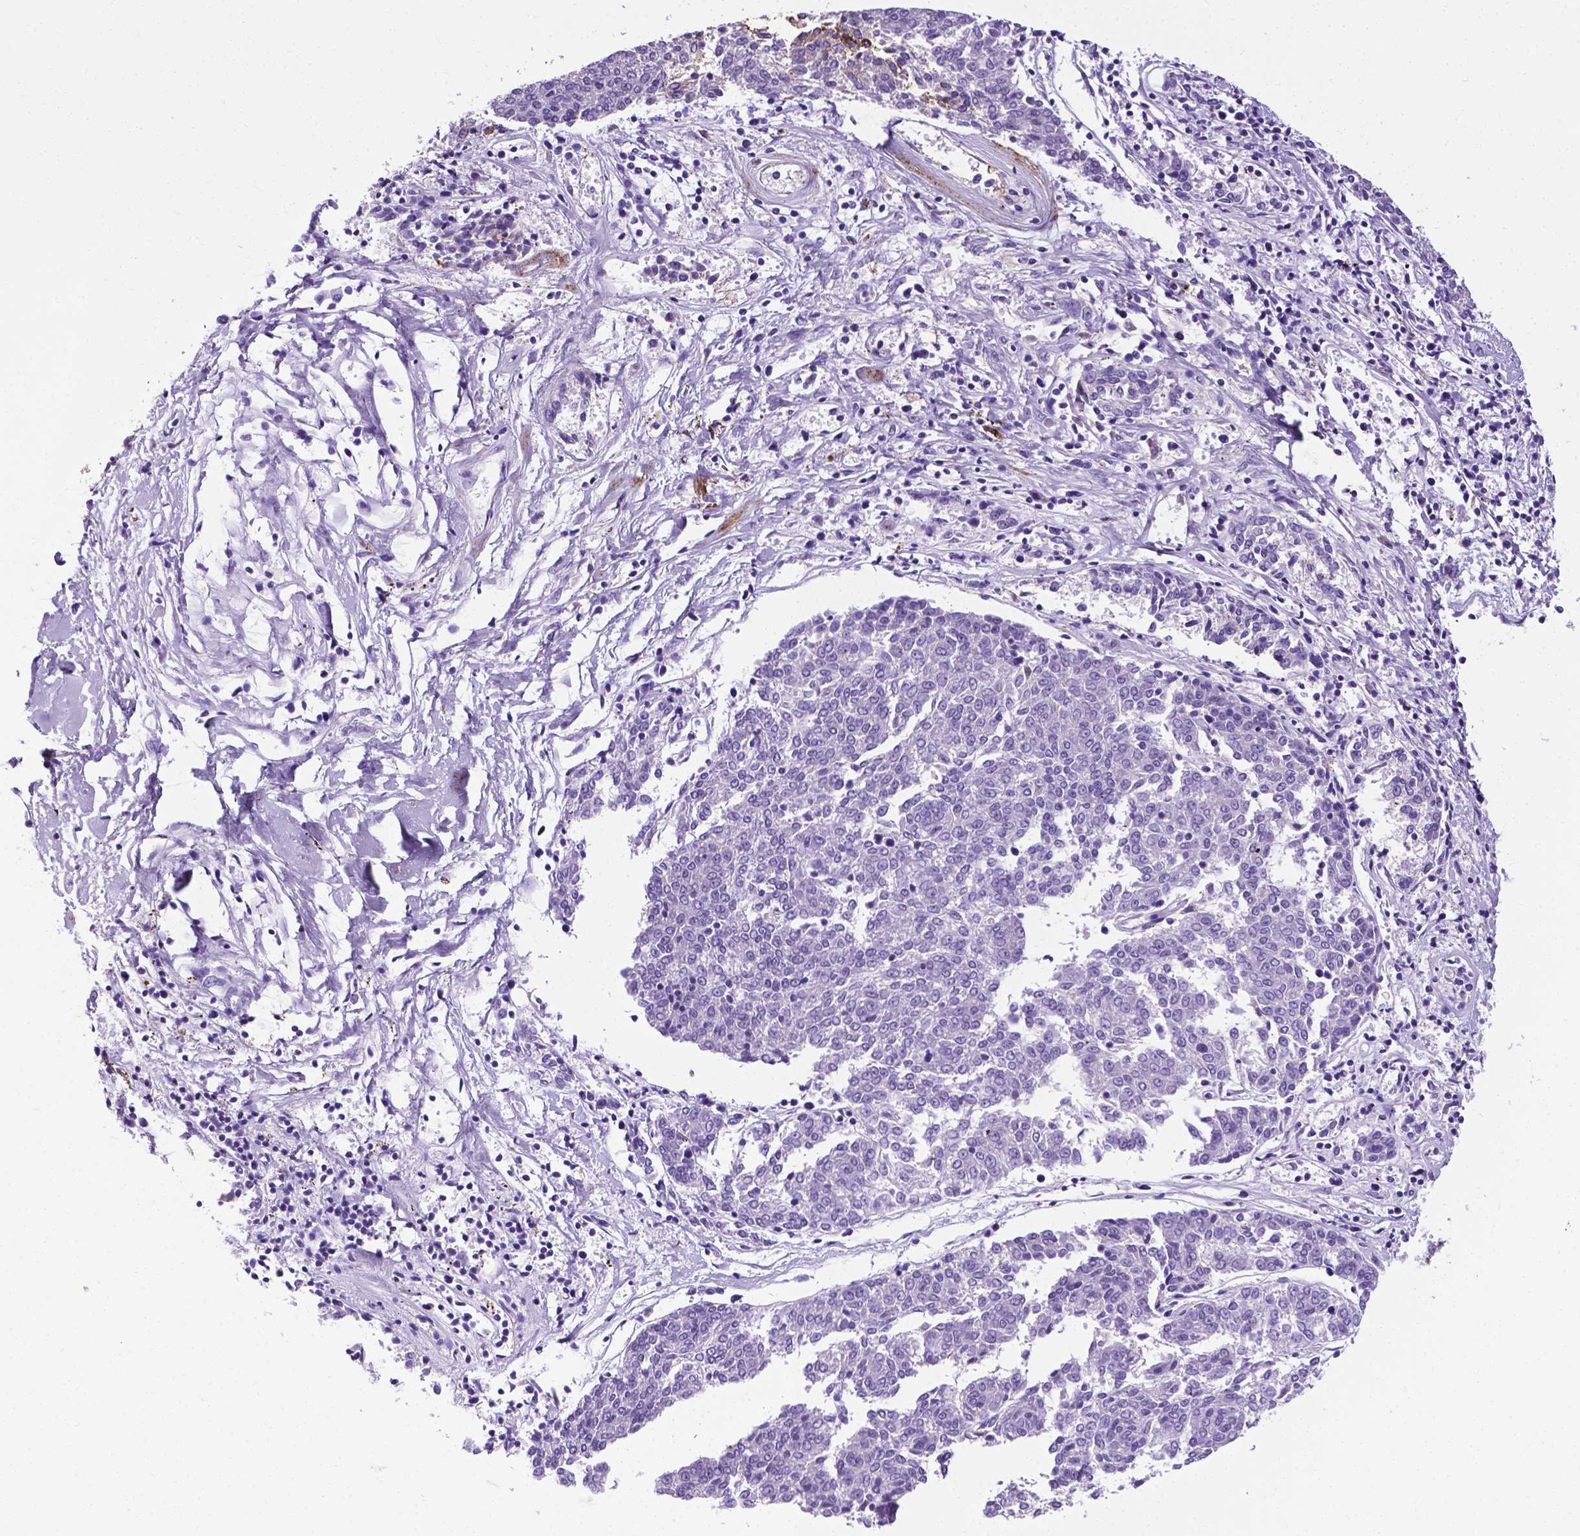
{"staining": {"intensity": "negative", "quantity": "none", "location": "none"}, "tissue": "melanoma", "cell_type": "Tumor cells", "image_type": "cancer", "snomed": [{"axis": "morphology", "description": "Malignant melanoma, NOS"}, {"axis": "topography", "description": "Skin"}], "caption": "IHC micrograph of human melanoma stained for a protein (brown), which displays no staining in tumor cells.", "gene": "APOE", "patient": {"sex": "female", "age": 72}}